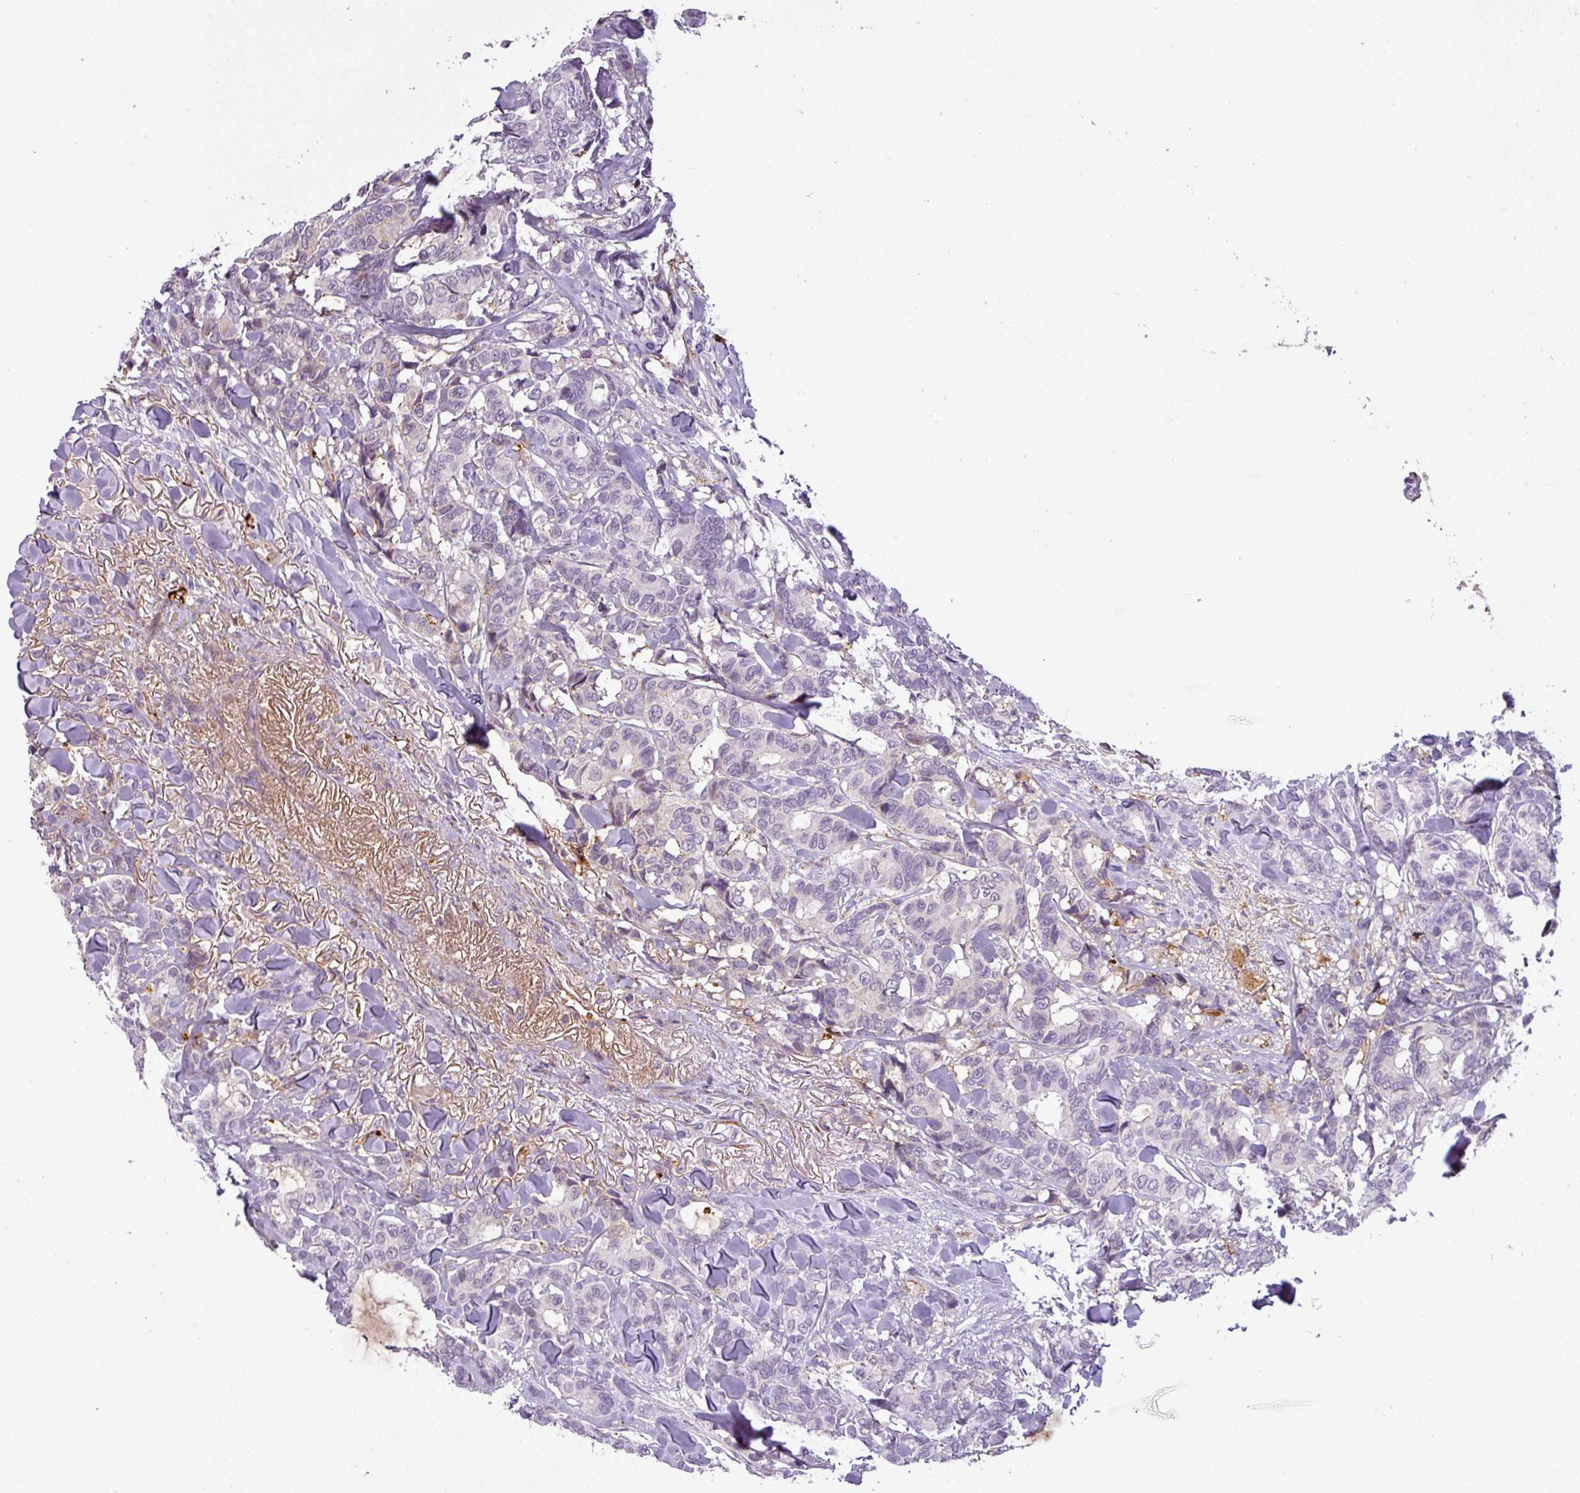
{"staining": {"intensity": "negative", "quantity": "none", "location": "none"}, "tissue": "breast cancer", "cell_type": "Tumor cells", "image_type": "cancer", "snomed": [{"axis": "morphology", "description": "Duct carcinoma"}, {"axis": "topography", "description": "Breast"}], "caption": "Intraductal carcinoma (breast) was stained to show a protein in brown. There is no significant expression in tumor cells.", "gene": "APOC1", "patient": {"sex": "female", "age": 87}}